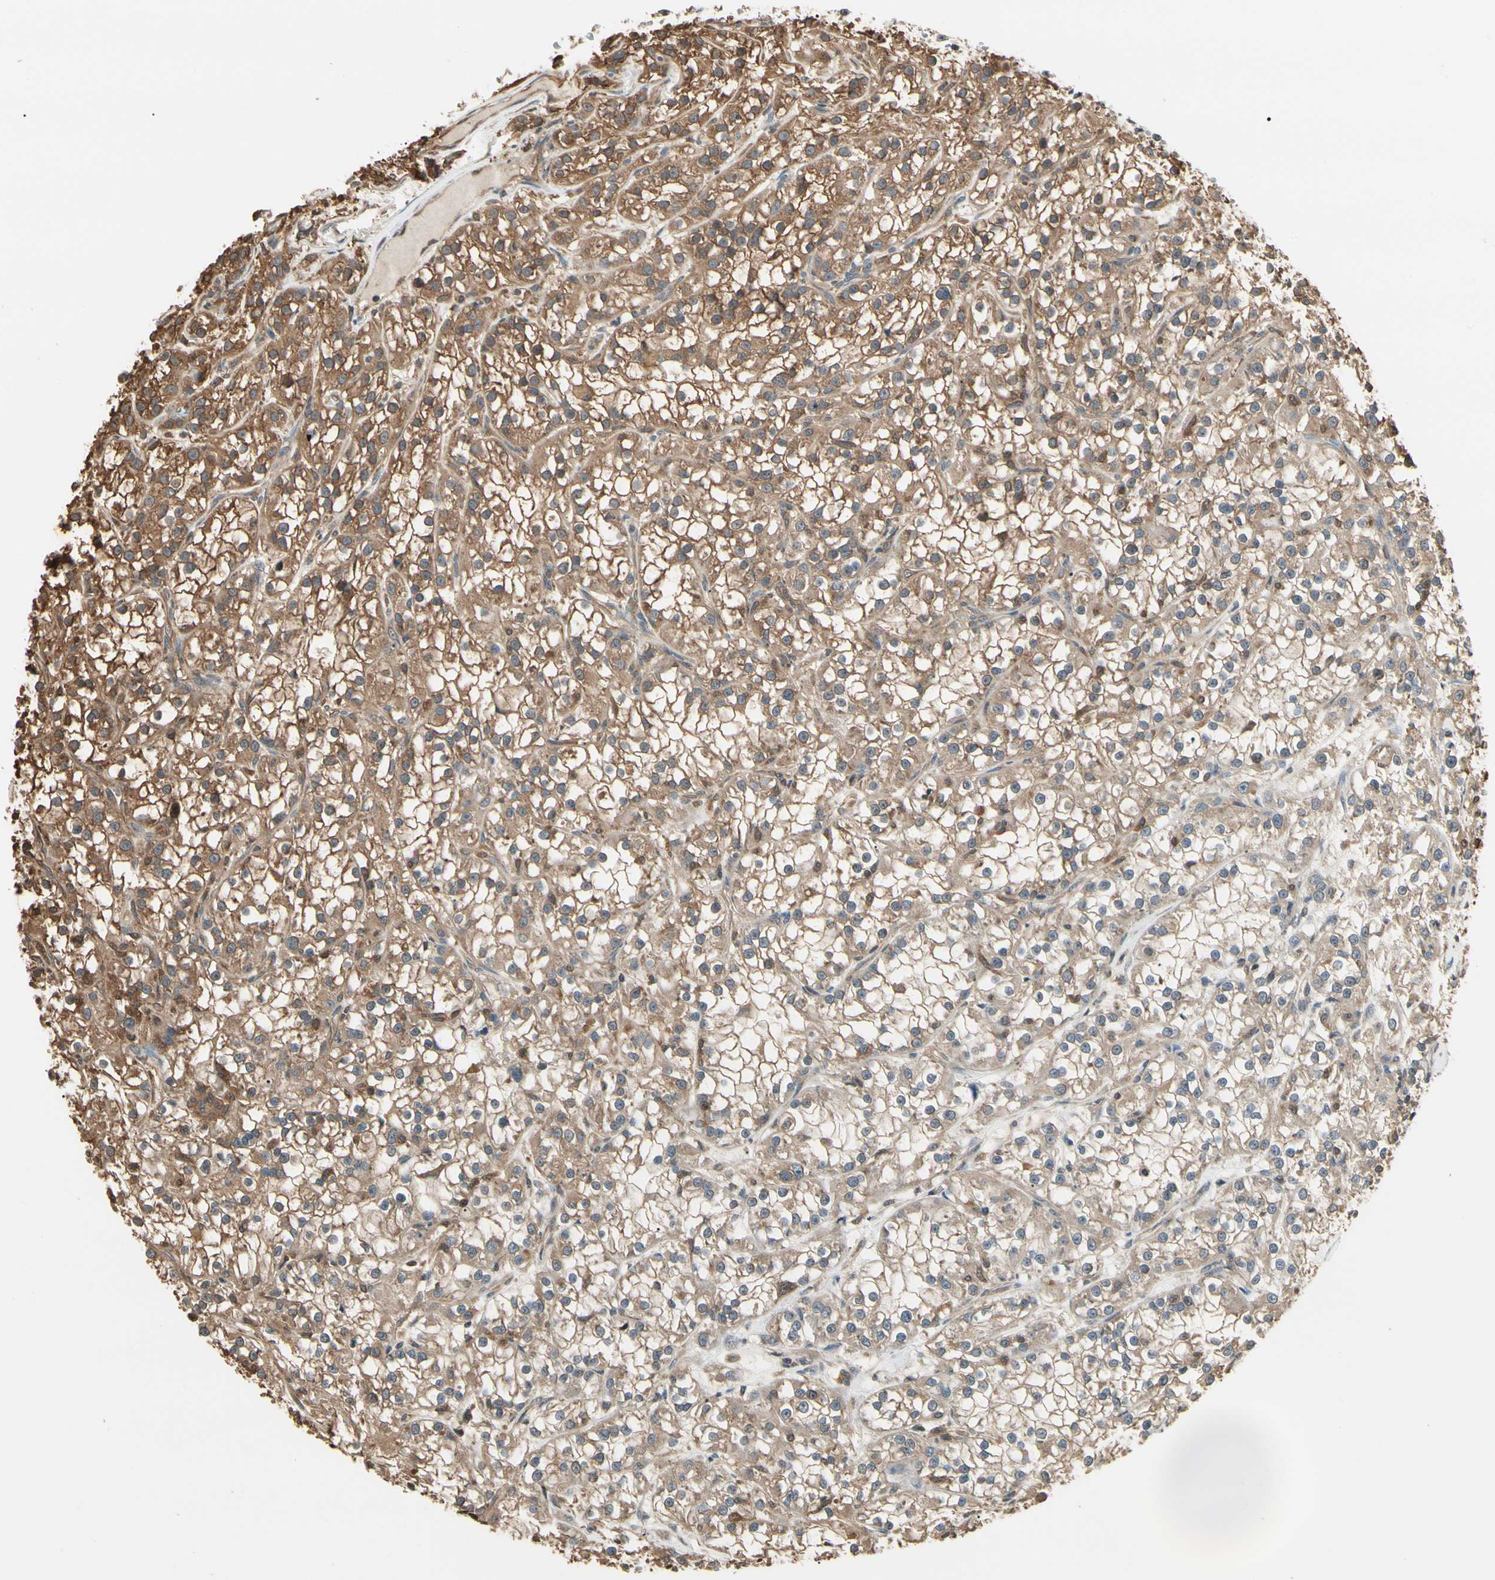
{"staining": {"intensity": "moderate", "quantity": ">75%", "location": "cytoplasmic/membranous"}, "tissue": "renal cancer", "cell_type": "Tumor cells", "image_type": "cancer", "snomed": [{"axis": "morphology", "description": "Adenocarcinoma, NOS"}, {"axis": "topography", "description": "Kidney"}], "caption": "Immunohistochemical staining of human renal cancer (adenocarcinoma) exhibits medium levels of moderate cytoplasmic/membranous protein positivity in about >75% of tumor cells. Using DAB (3,3'-diaminobenzidine) (brown) and hematoxylin (blue) stains, captured at high magnification using brightfield microscopy.", "gene": "YWHAE", "patient": {"sex": "female", "age": 52}}